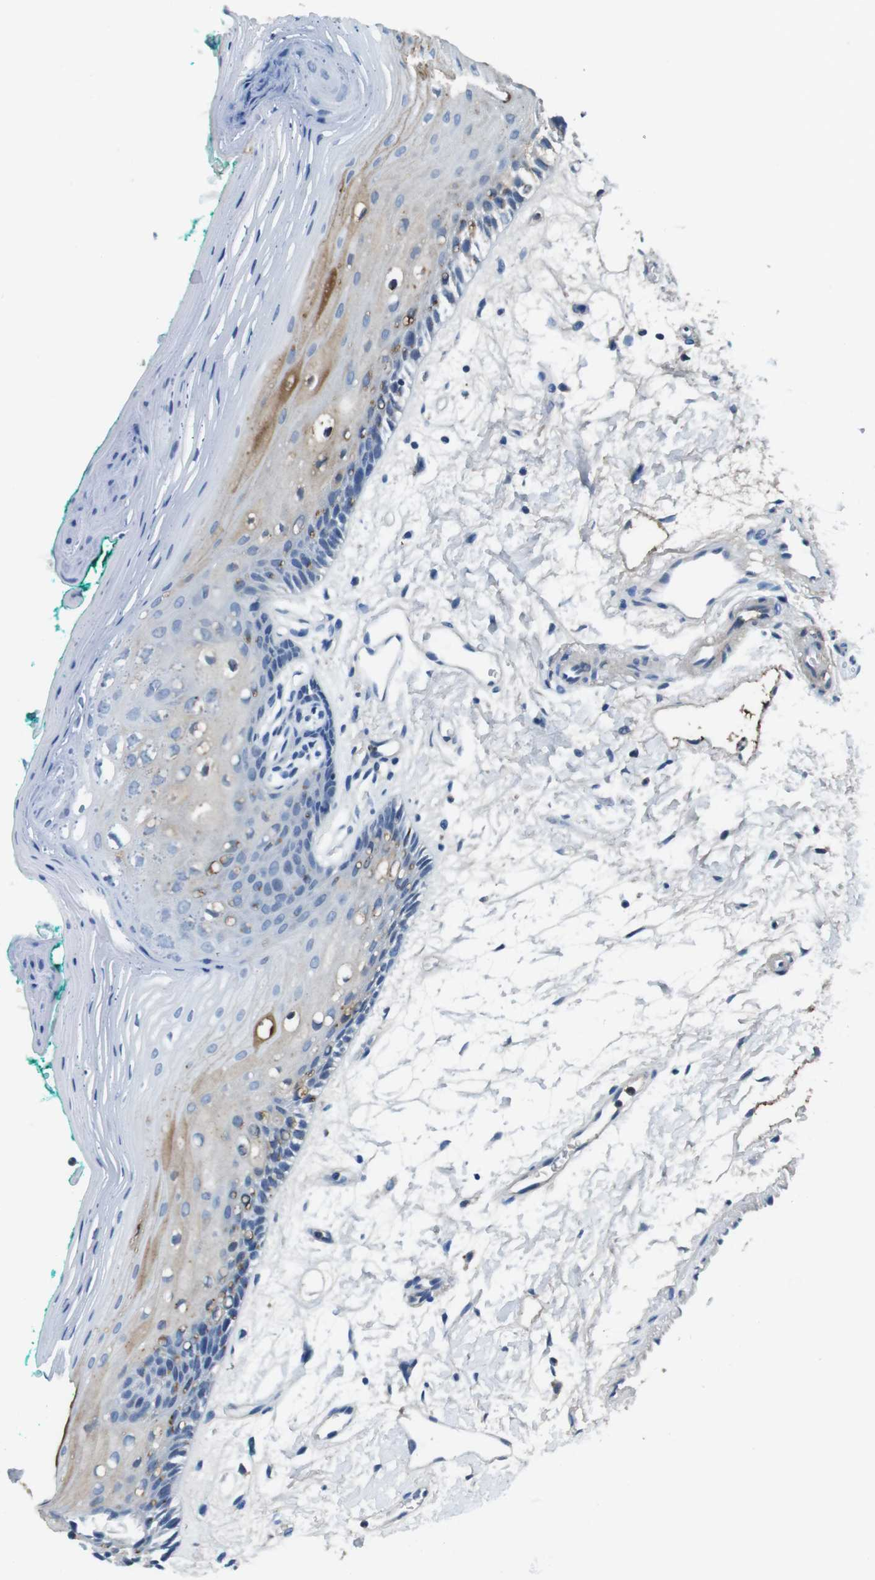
{"staining": {"intensity": "moderate", "quantity": "<25%", "location": "cytoplasmic/membranous"}, "tissue": "oral mucosa", "cell_type": "Squamous epithelial cells", "image_type": "normal", "snomed": [{"axis": "morphology", "description": "Normal tissue, NOS"}, {"axis": "topography", "description": "Skeletal muscle"}, {"axis": "topography", "description": "Oral tissue"}, {"axis": "topography", "description": "Peripheral nerve tissue"}], "caption": "Oral mucosa stained with DAB immunohistochemistry displays low levels of moderate cytoplasmic/membranous staining in approximately <25% of squamous epithelial cells. (DAB (3,3'-diaminobenzidine) IHC with brightfield microscopy, high magnification).", "gene": "TMPRSS15", "patient": {"sex": "female", "age": 84}}